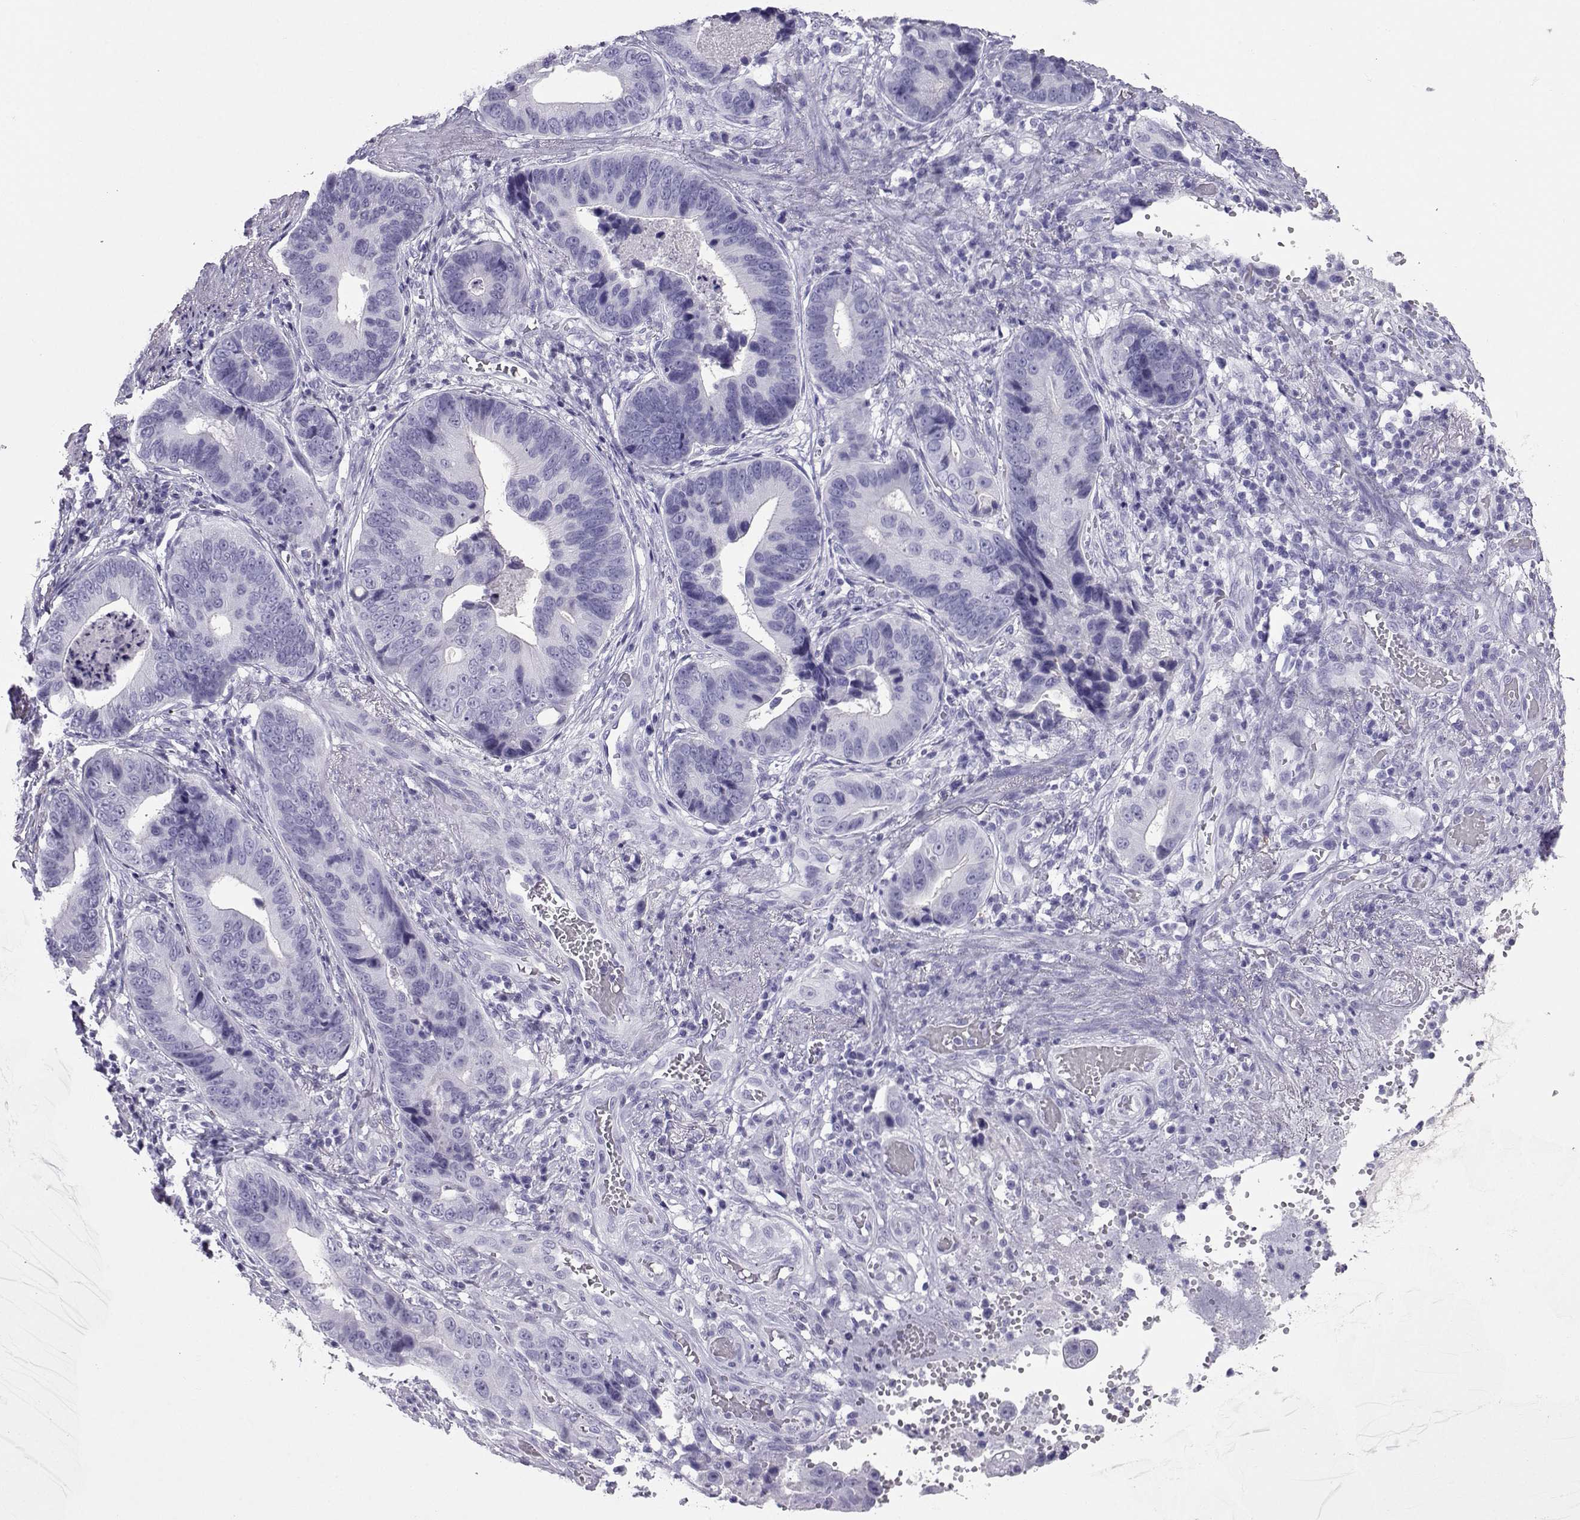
{"staining": {"intensity": "negative", "quantity": "none", "location": "none"}, "tissue": "stomach cancer", "cell_type": "Tumor cells", "image_type": "cancer", "snomed": [{"axis": "morphology", "description": "Adenocarcinoma, NOS"}, {"axis": "topography", "description": "Stomach"}], "caption": "A histopathology image of stomach cancer (adenocarcinoma) stained for a protein displays no brown staining in tumor cells.", "gene": "LORICRIN", "patient": {"sex": "male", "age": 84}}